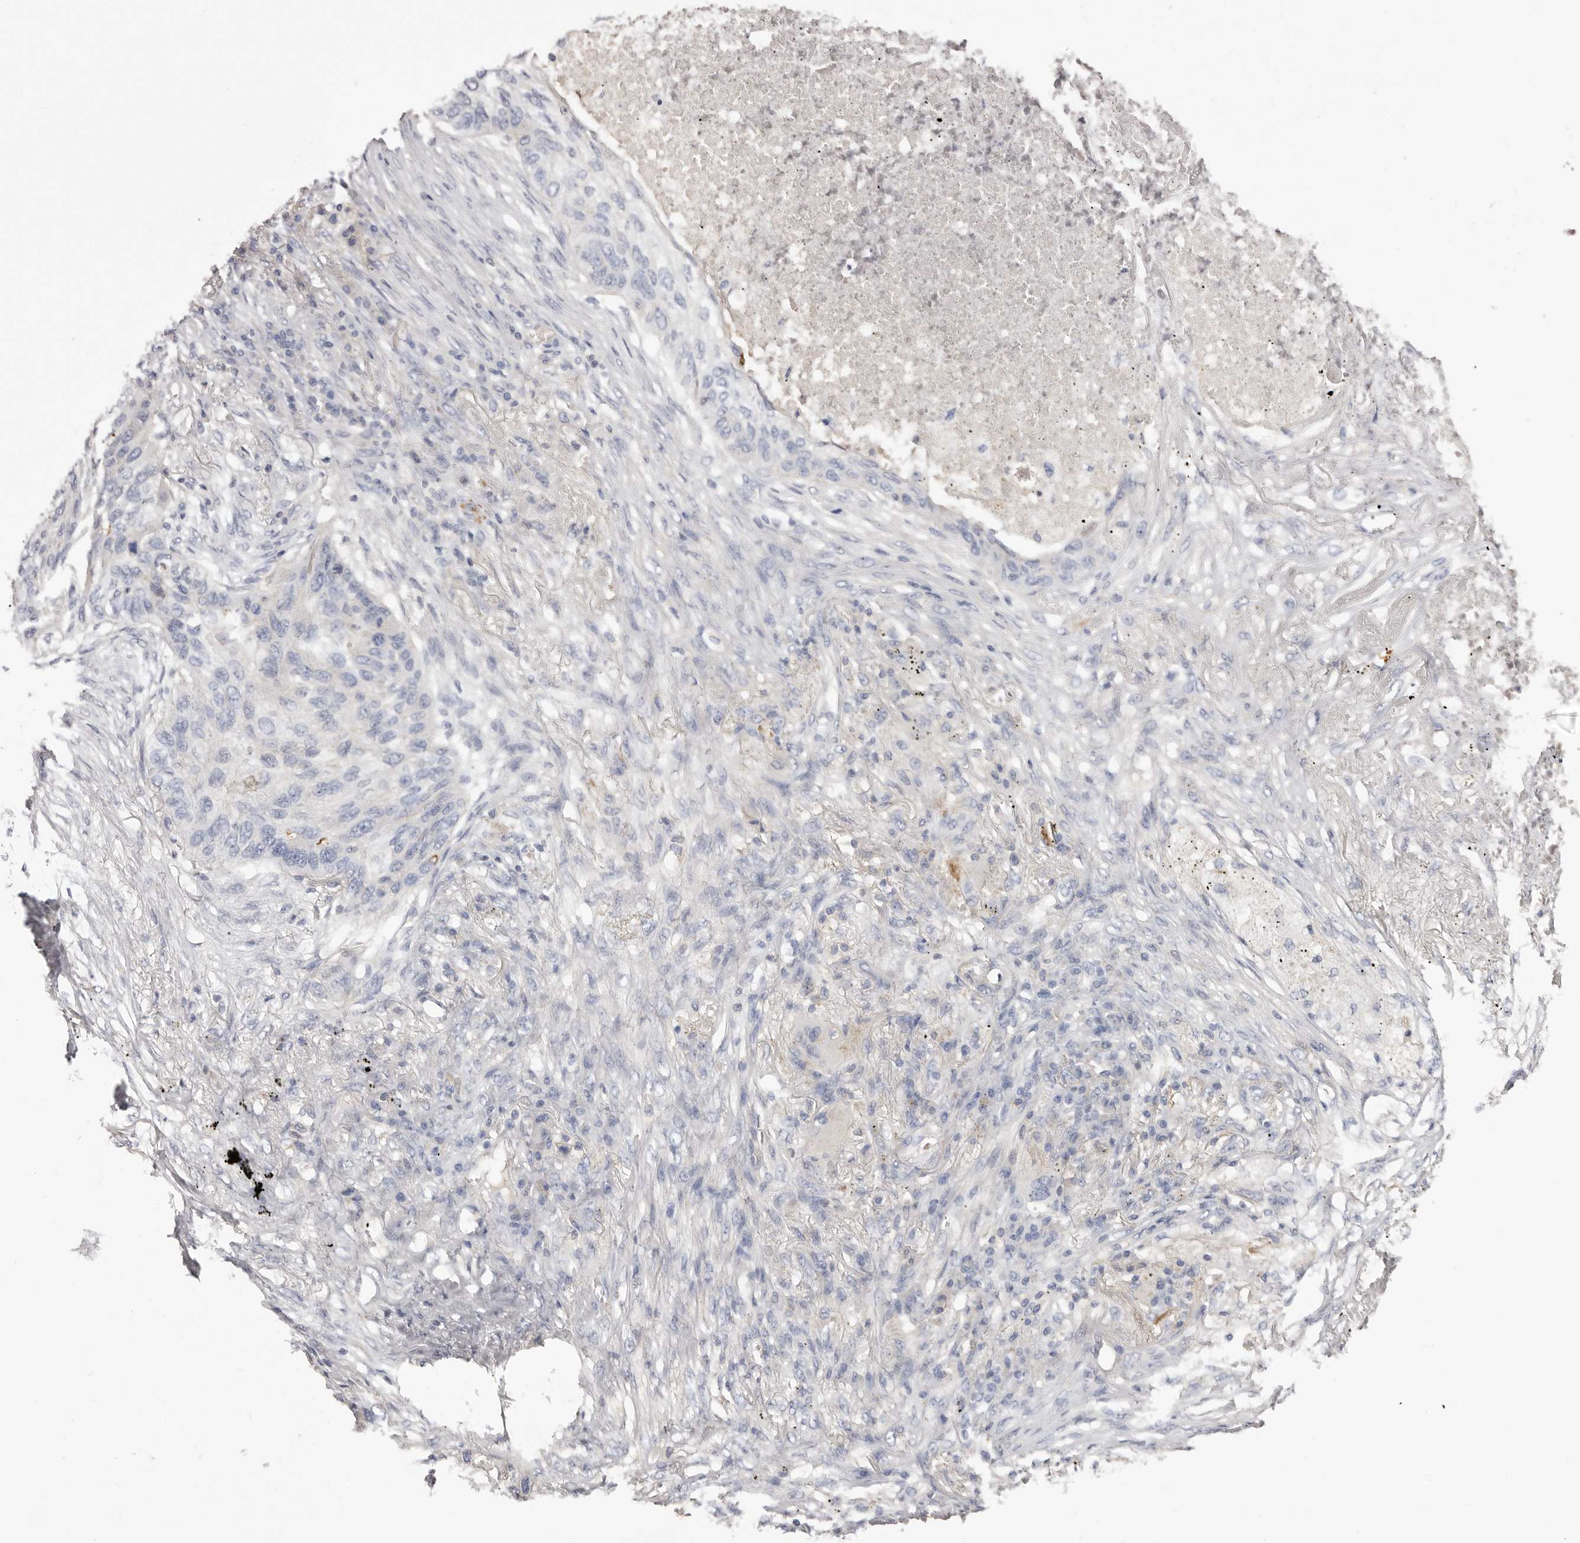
{"staining": {"intensity": "negative", "quantity": "none", "location": "none"}, "tissue": "lung cancer", "cell_type": "Tumor cells", "image_type": "cancer", "snomed": [{"axis": "morphology", "description": "Squamous cell carcinoma, NOS"}, {"axis": "topography", "description": "Lung"}], "caption": "High power microscopy histopathology image of an IHC histopathology image of lung squamous cell carcinoma, revealing no significant staining in tumor cells.", "gene": "S1PR5", "patient": {"sex": "female", "age": 63}}